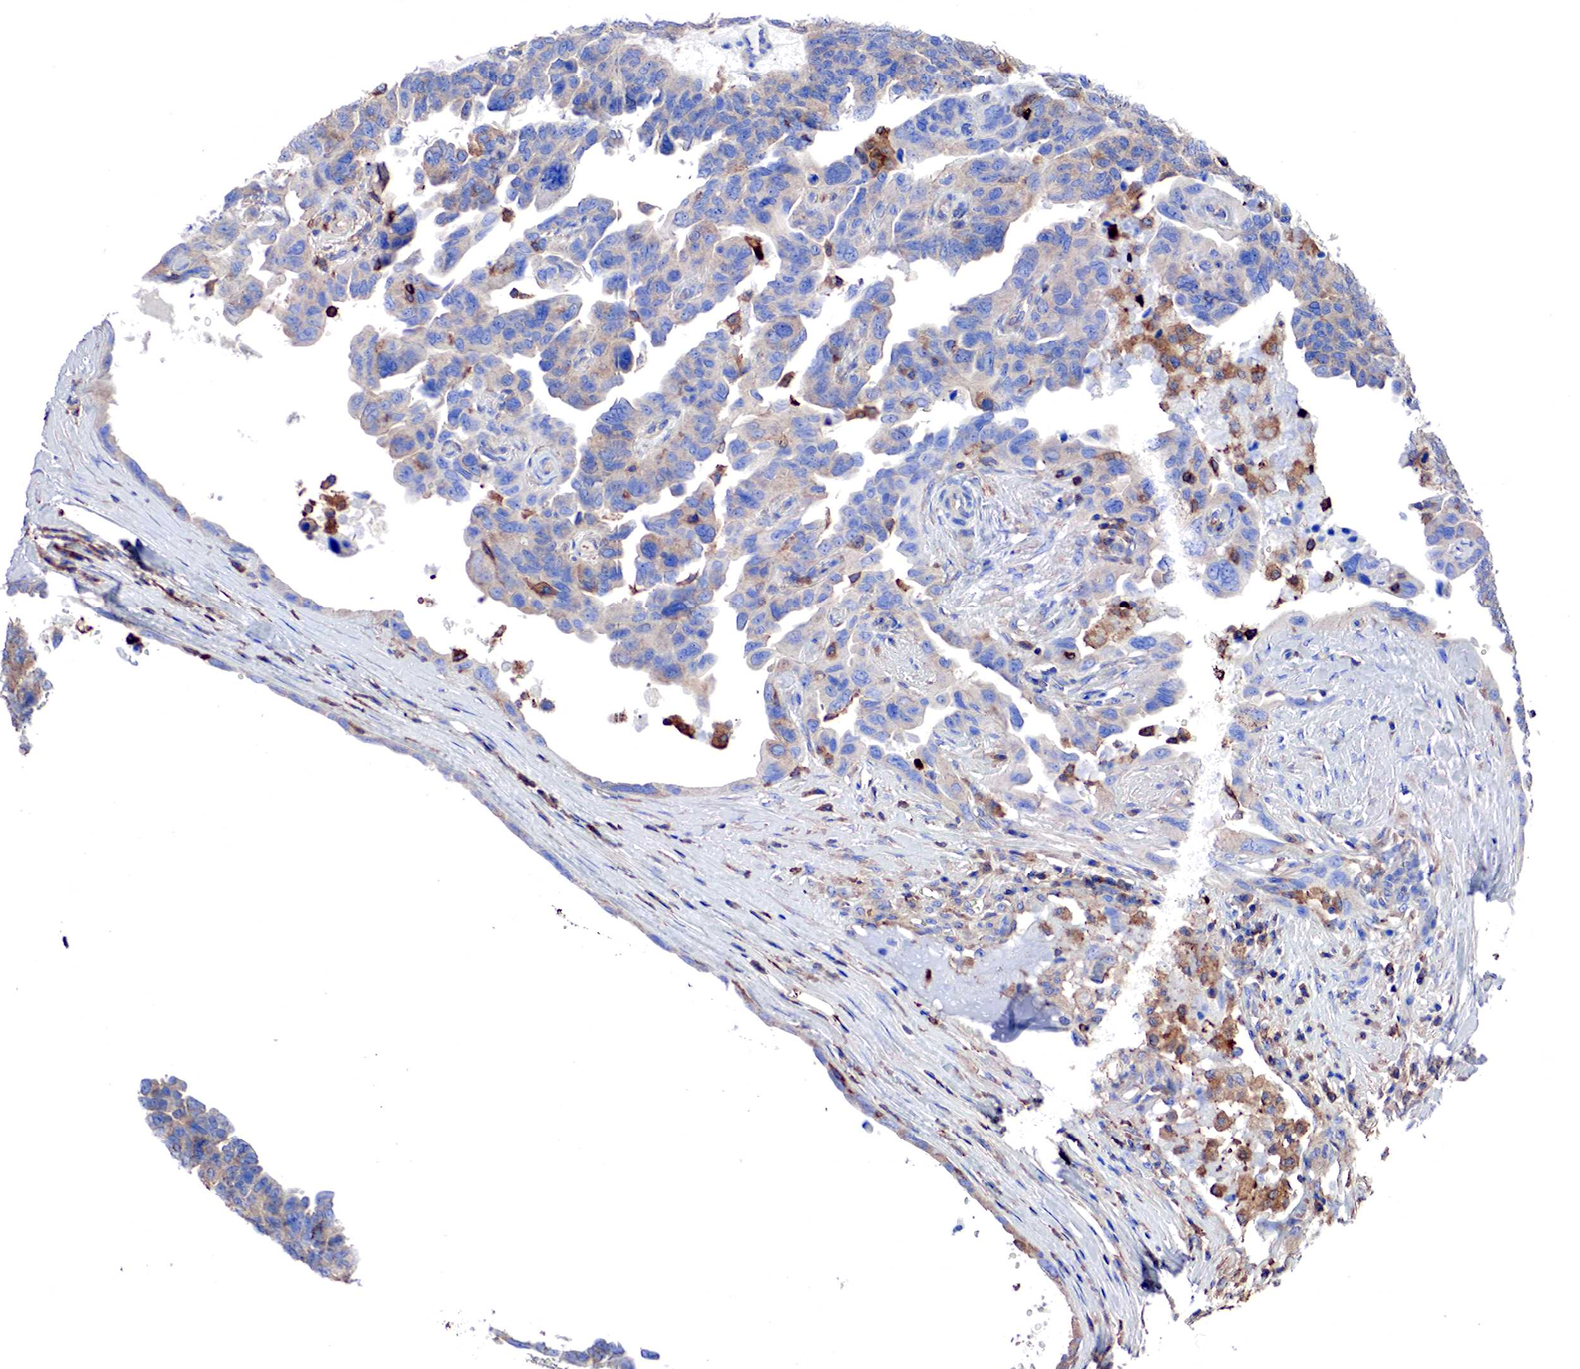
{"staining": {"intensity": "weak", "quantity": "<25%", "location": "cytoplasmic/membranous"}, "tissue": "ovarian cancer", "cell_type": "Tumor cells", "image_type": "cancer", "snomed": [{"axis": "morphology", "description": "Cystadenocarcinoma, serous, NOS"}, {"axis": "topography", "description": "Ovary"}], "caption": "DAB (3,3'-diaminobenzidine) immunohistochemical staining of human ovarian cancer exhibits no significant positivity in tumor cells. (Stains: DAB (3,3'-diaminobenzidine) IHC with hematoxylin counter stain, Microscopy: brightfield microscopy at high magnification).", "gene": "G6PD", "patient": {"sex": "female", "age": 64}}